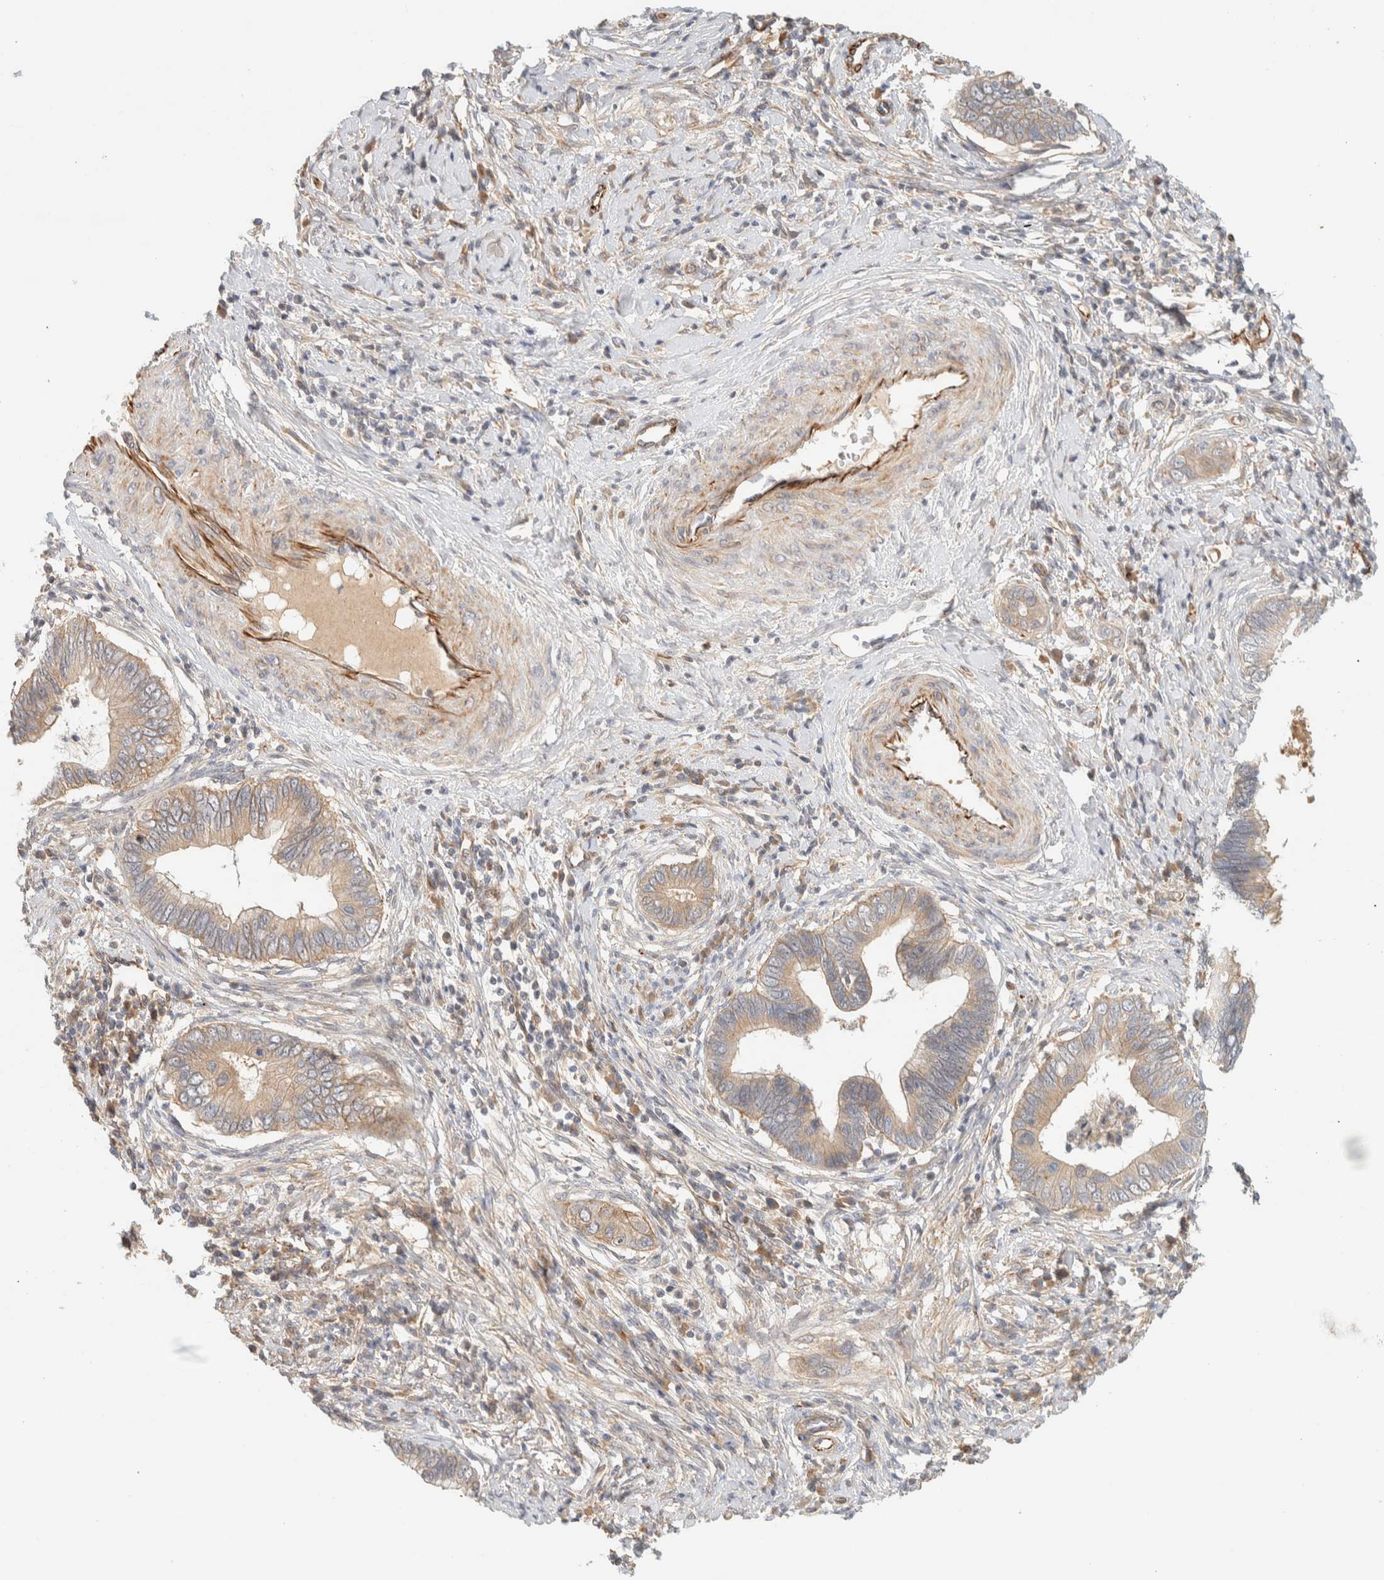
{"staining": {"intensity": "weak", "quantity": ">75%", "location": "cytoplasmic/membranous"}, "tissue": "cervical cancer", "cell_type": "Tumor cells", "image_type": "cancer", "snomed": [{"axis": "morphology", "description": "Adenocarcinoma, NOS"}, {"axis": "topography", "description": "Cervix"}], "caption": "Weak cytoplasmic/membranous expression for a protein is seen in approximately >75% of tumor cells of cervical cancer using immunohistochemistry (IHC).", "gene": "FAT1", "patient": {"sex": "female", "age": 44}}